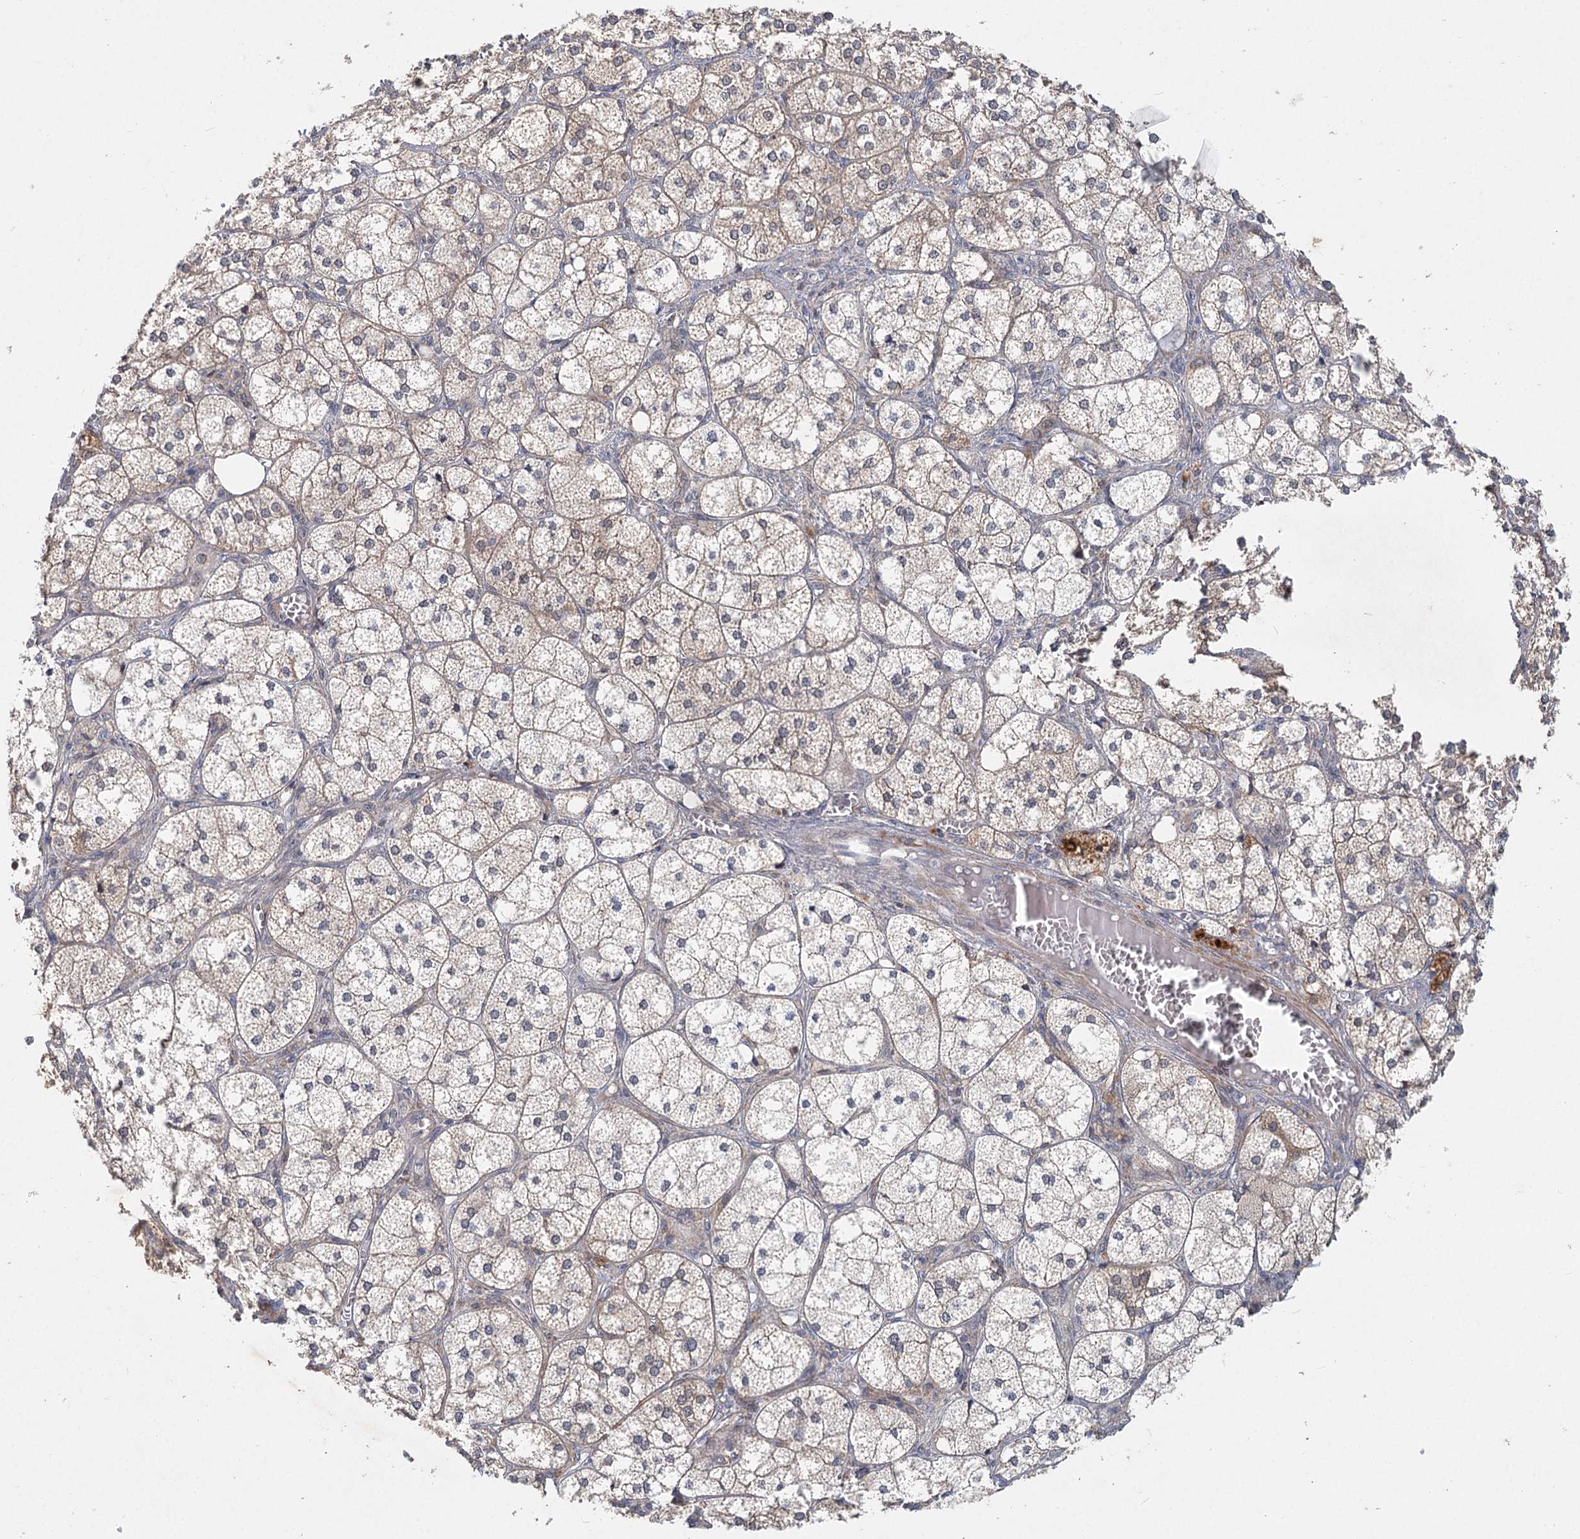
{"staining": {"intensity": "moderate", "quantity": "25%-75%", "location": "cytoplasmic/membranous,nuclear"}, "tissue": "adrenal gland", "cell_type": "Glandular cells", "image_type": "normal", "snomed": [{"axis": "morphology", "description": "Normal tissue, NOS"}, {"axis": "topography", "description": "Adrenal gland"}], "caption": "About 25%-75% of glandular cells in normal human adrenal gland exhibit moderate cytoplasmic/membranous,nuclear protein positivity as visualized by brown immunohistochemical staining.", "gene": "AP3B1", "patient": {"sex": "female", "age": 61}}